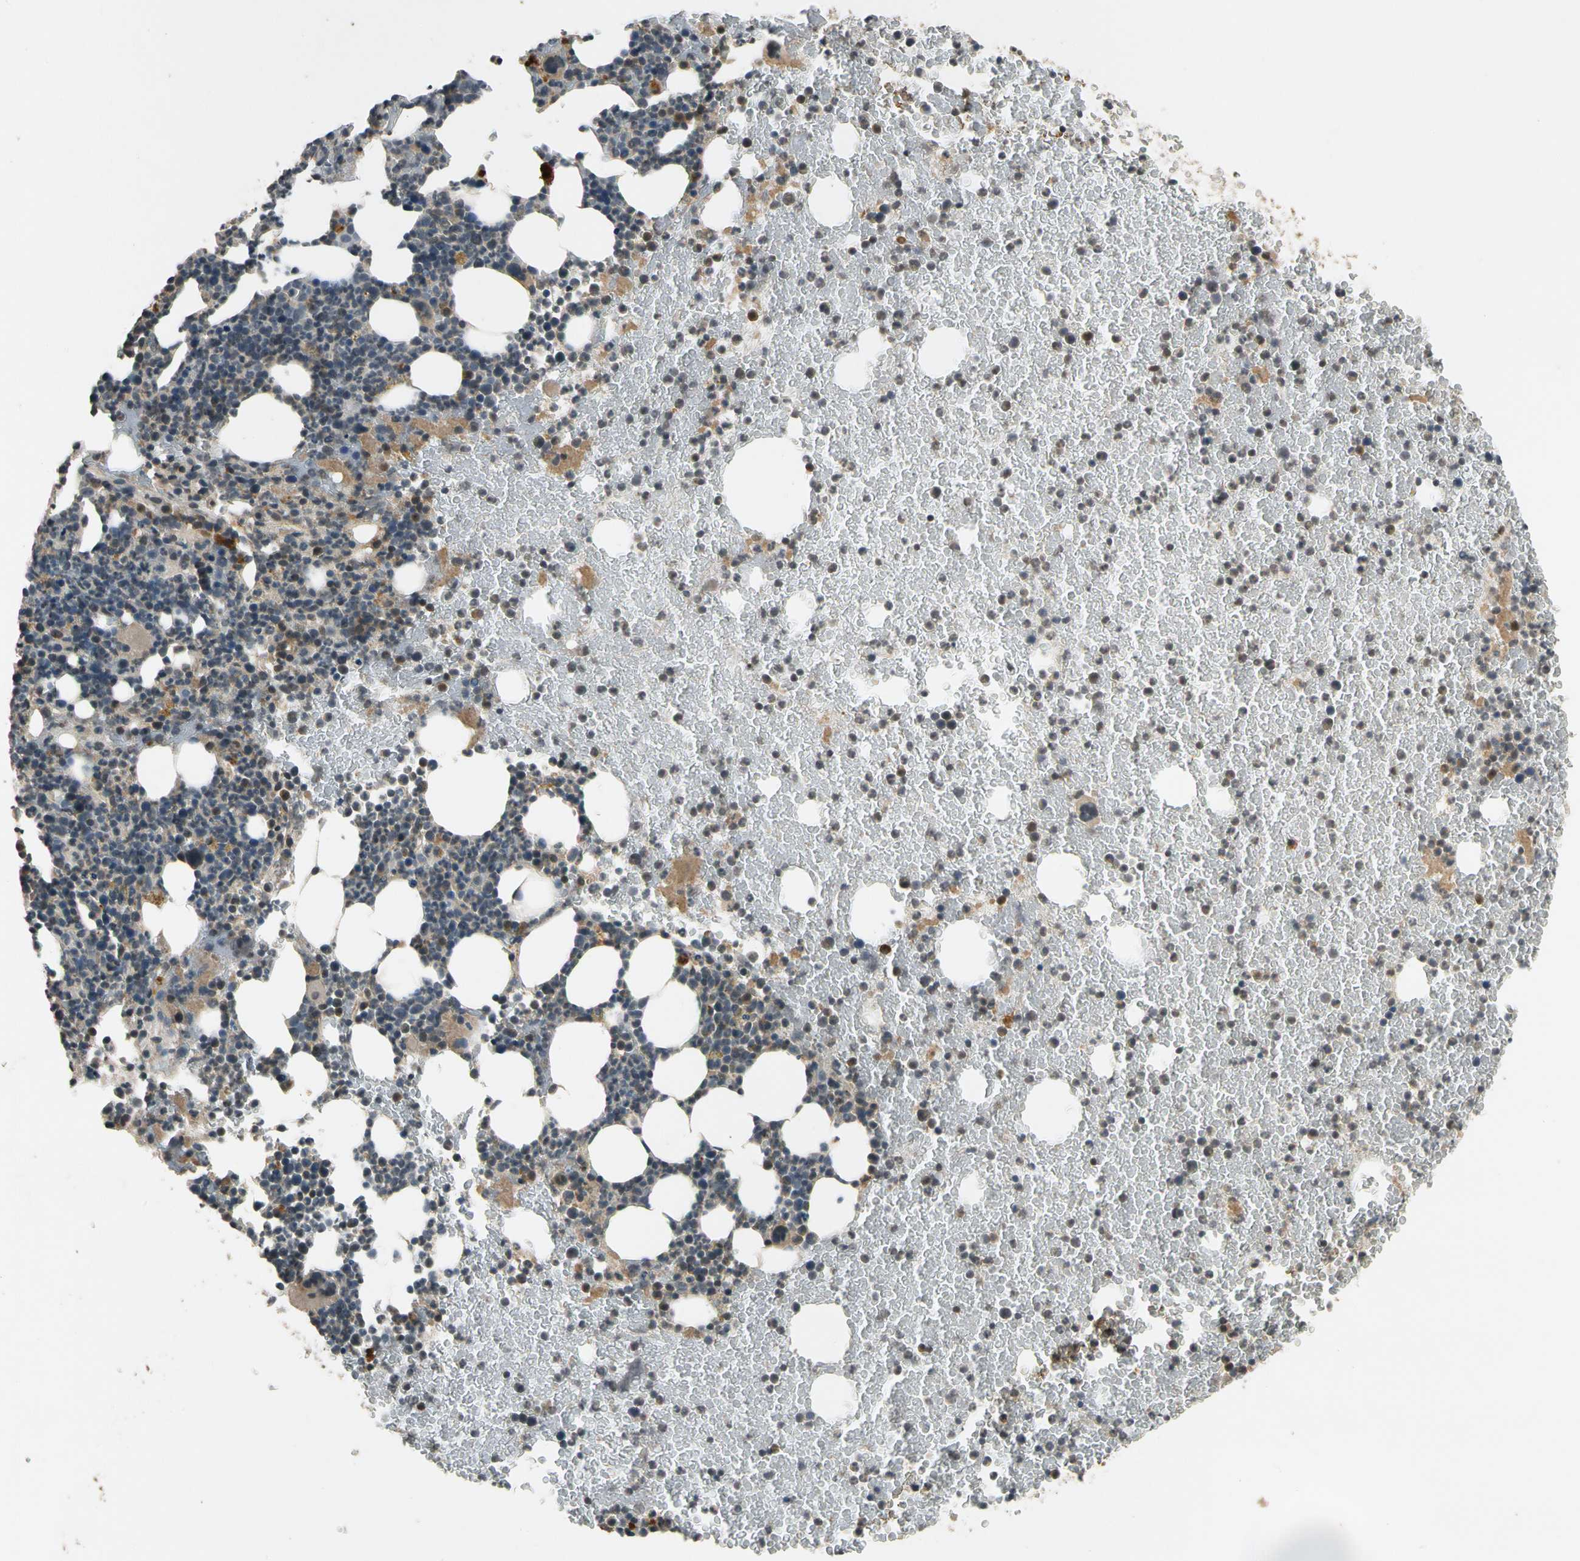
{"staining": {"intensity": "moderate", "quantity": "<25%", "location": "cytoplasmic/membranous"}, "tissue": "bone marrow", "cell_type": "Hematopoietic cells", "image_type": "normal", "snomed": [{"axis": "morphology", "description": "Normal tissue, NOS"}, {"axis": "topography", "description": "Bone marrow"}], "caption": "Moderate cytoplasmic/membranous staining is identified in about <25% of hematopoietic cells in unremarkable bone marrow.", "gene": "MST1R", "patient": {"sex": "female", "age": 52}}